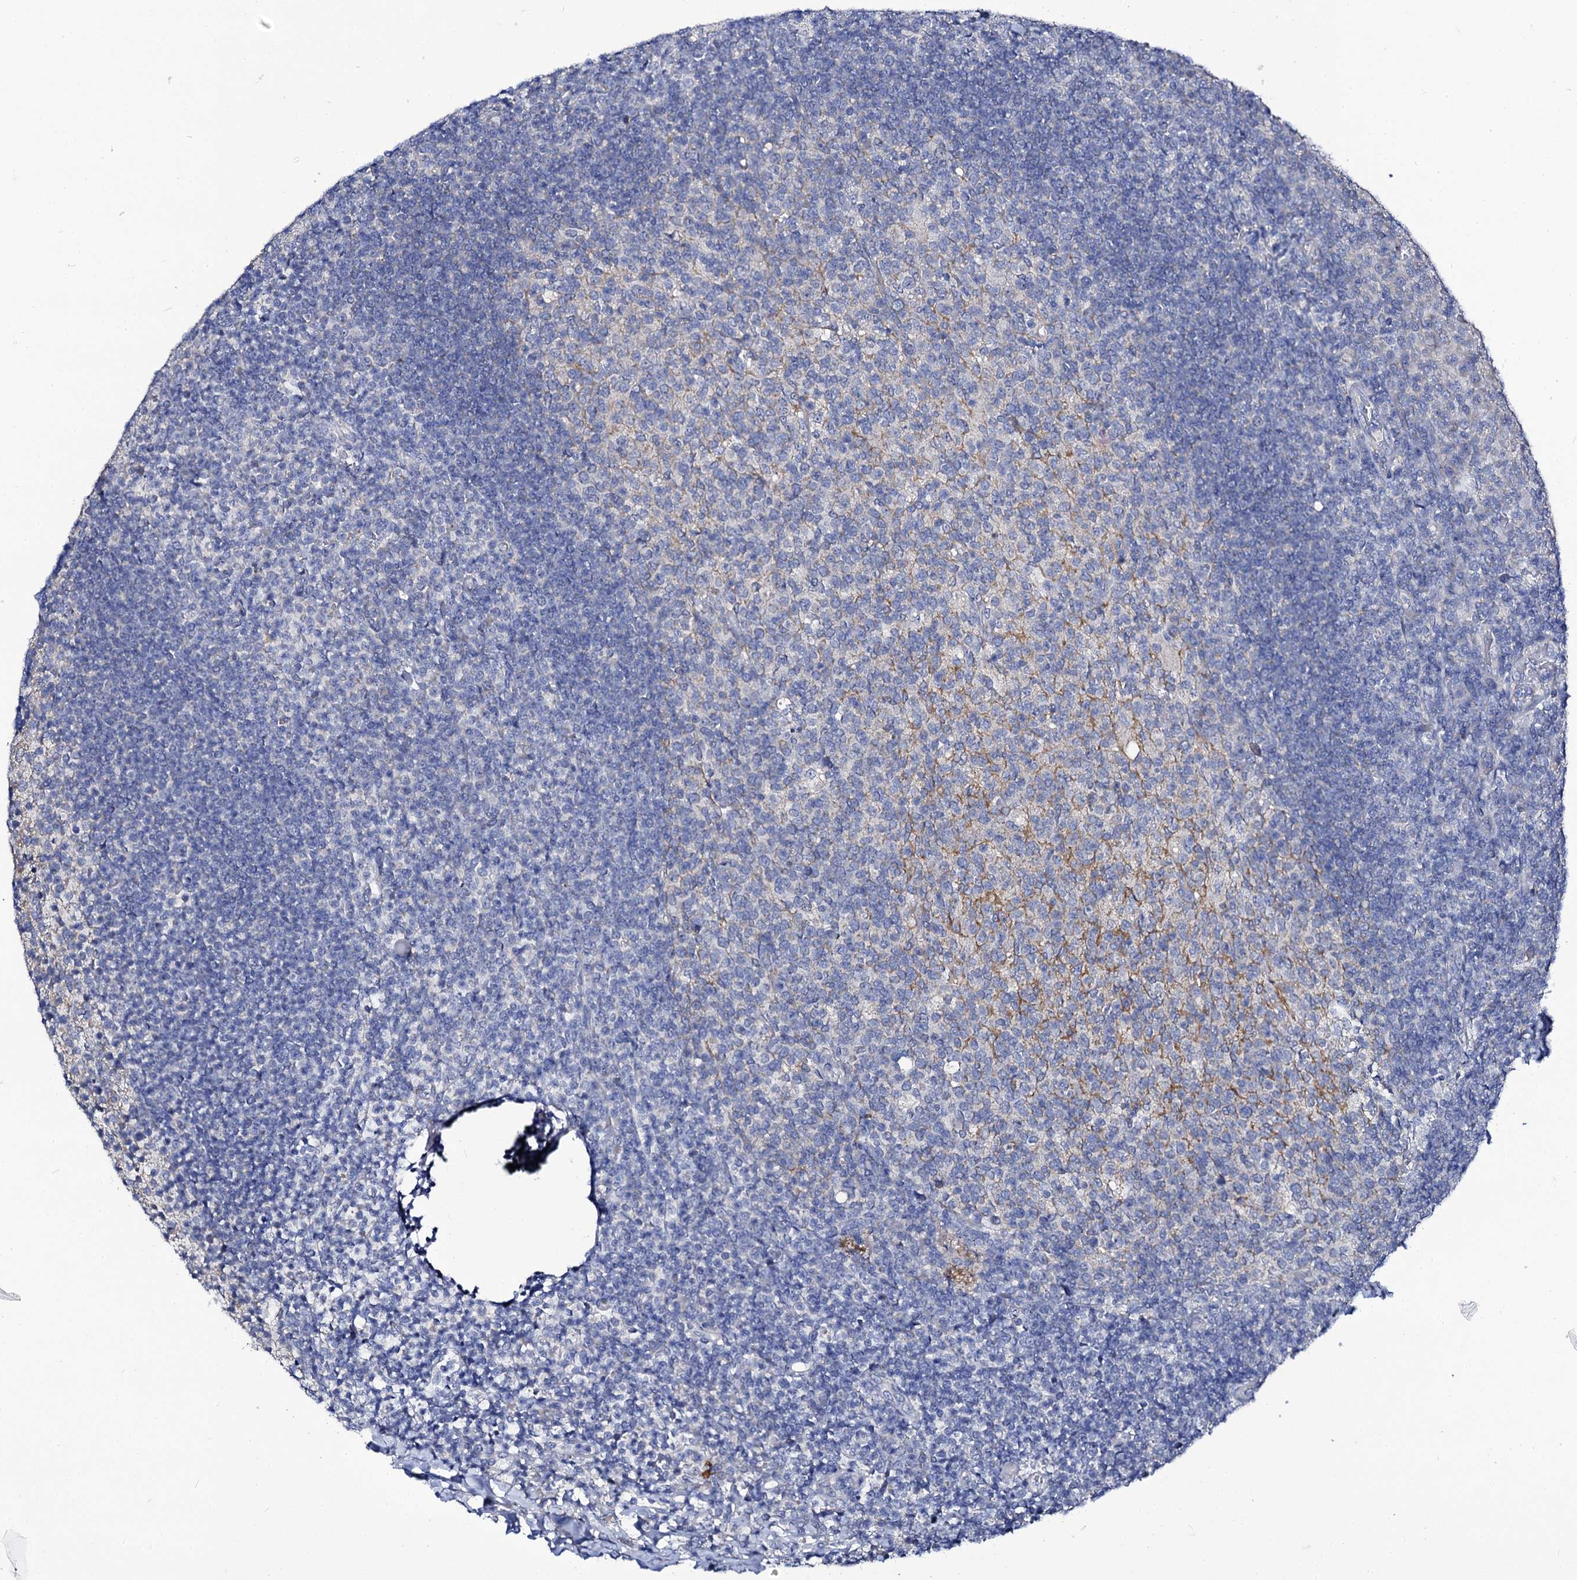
{"staining": {"intensity": "negative", "quantity": "none", "location": "none"}, "tissue": "tonsil", "cell_type": "Germinal center cells", "image_type": "normal", "snomed": [{"axis": "morphology", "description": "Normal tissue, NOS"}, {"axis": "topography", "description": "Tonsil"}], "caption": "Human tonsil stained for a protein using IHC demonstrates no staining in germinal center cells.", "gene": "PANX2", "patient": {"sex": "female", "age": 10}}